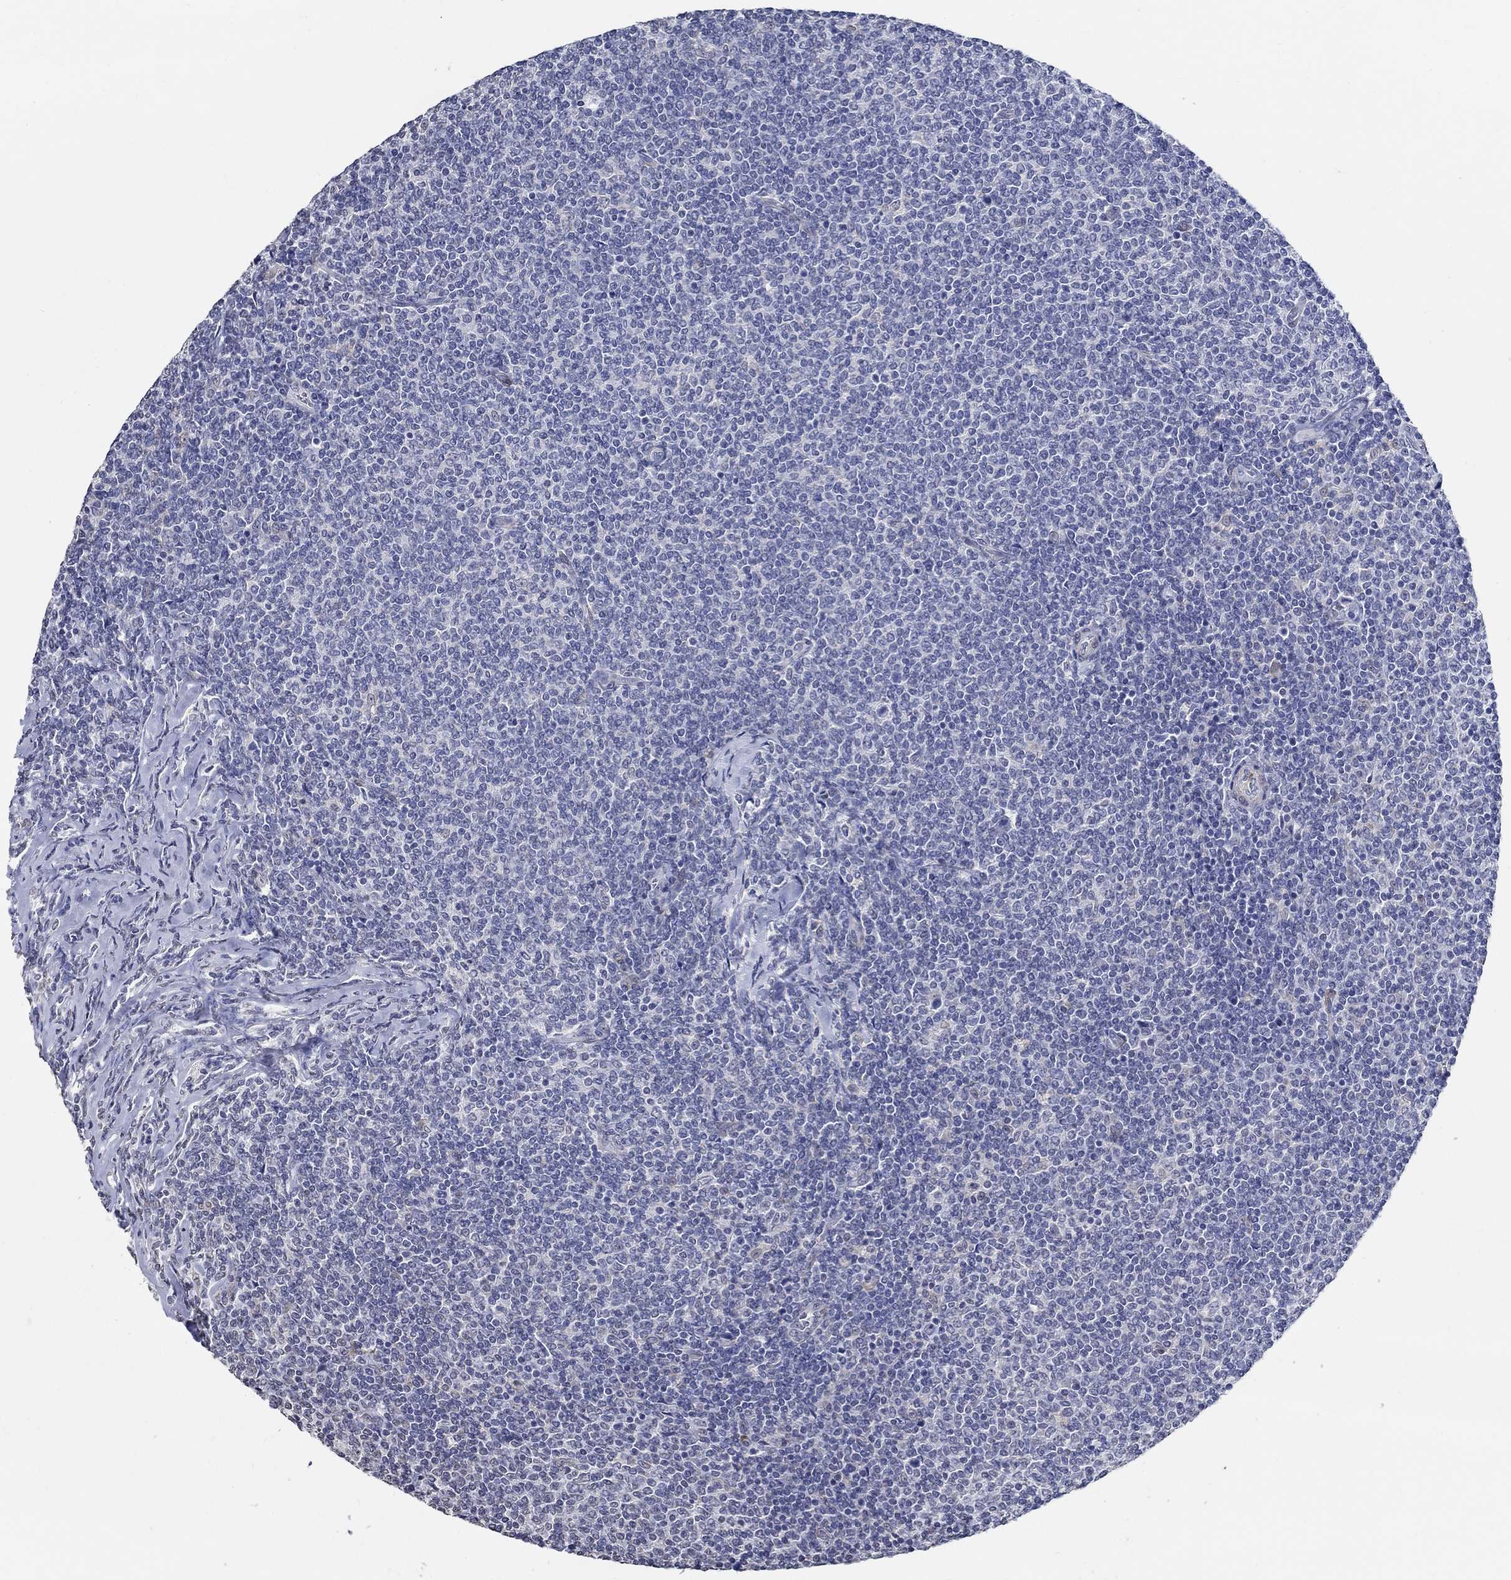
{"staining": {"intensity": "negative", "quantity": "none", "location": "none"}, "tissue": "lymphoma", "cell_type": "Tumor cells", "image_type": "cancer", "snomed": [{"axis": "morphology", "description": "Malignant lymphoma, non-Hodgkin's type, Low grade"}, {"axis": "topography", "description": "Lymph node"}], "caption": "Immunohistochemistry (IHC) micrograph of human malignant lymphoma, non-Hodgkin's type (low-grade) stained for a protein (brown), which demonstrates no expression in tumor cells.", "gene": "PDE1B", "patient": {"sex": "male", "age": 52}}